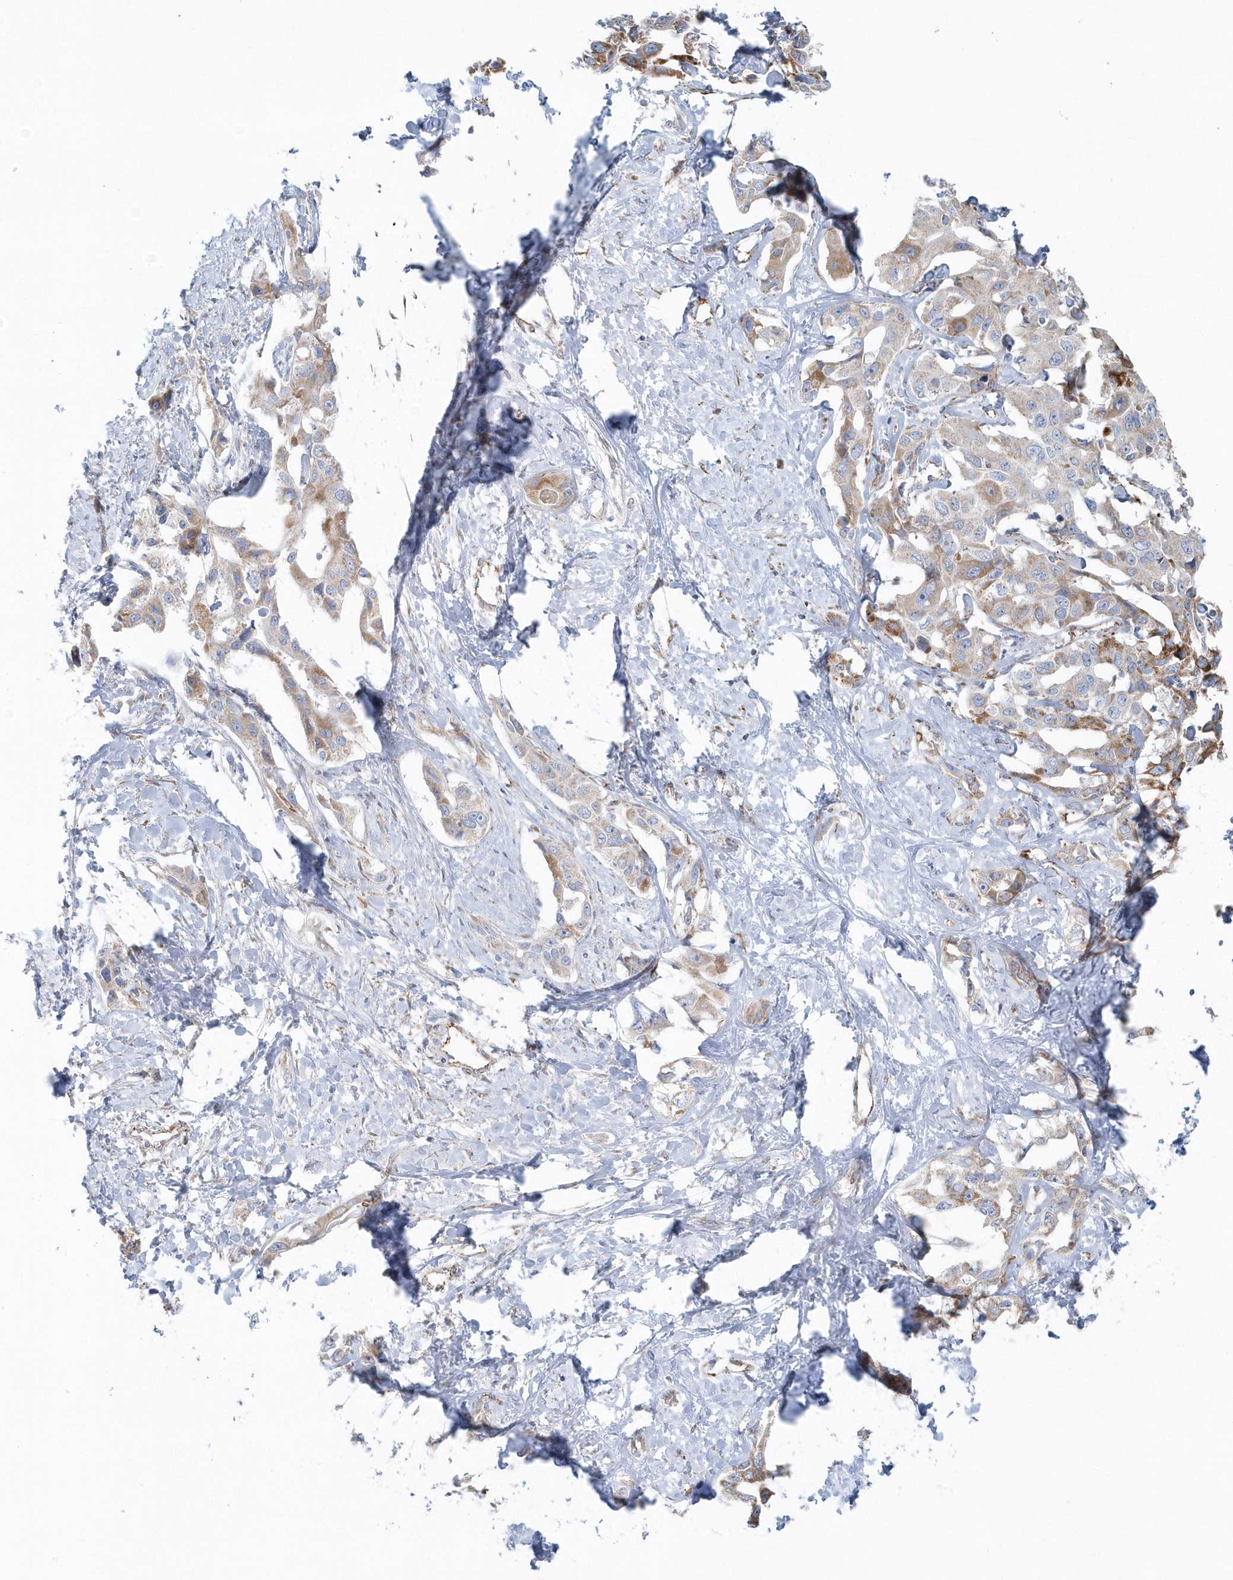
{"staining": {"intensity": "strong", "quantity": "25%-75%", "location": "cytoplasmic/membranous"}, "tissue": "liver cancer", "cell_type": "Tumor cells", "image_type": "cancer", "snomed": [{"axis": "morphology", "description": "Cholangiocarcinoma"}, {"axis": "topography", "description": "Liver"}], "caption": "IHC micrograph of human liver cholangiocarcinoma stained for a protein (brown), which displays high levels of strong cytoplasmic/membranous positivity in about 25%-75% of tumor cells.", "gene": "GPR152", "patient": {"sex": "male", "age": 59}}